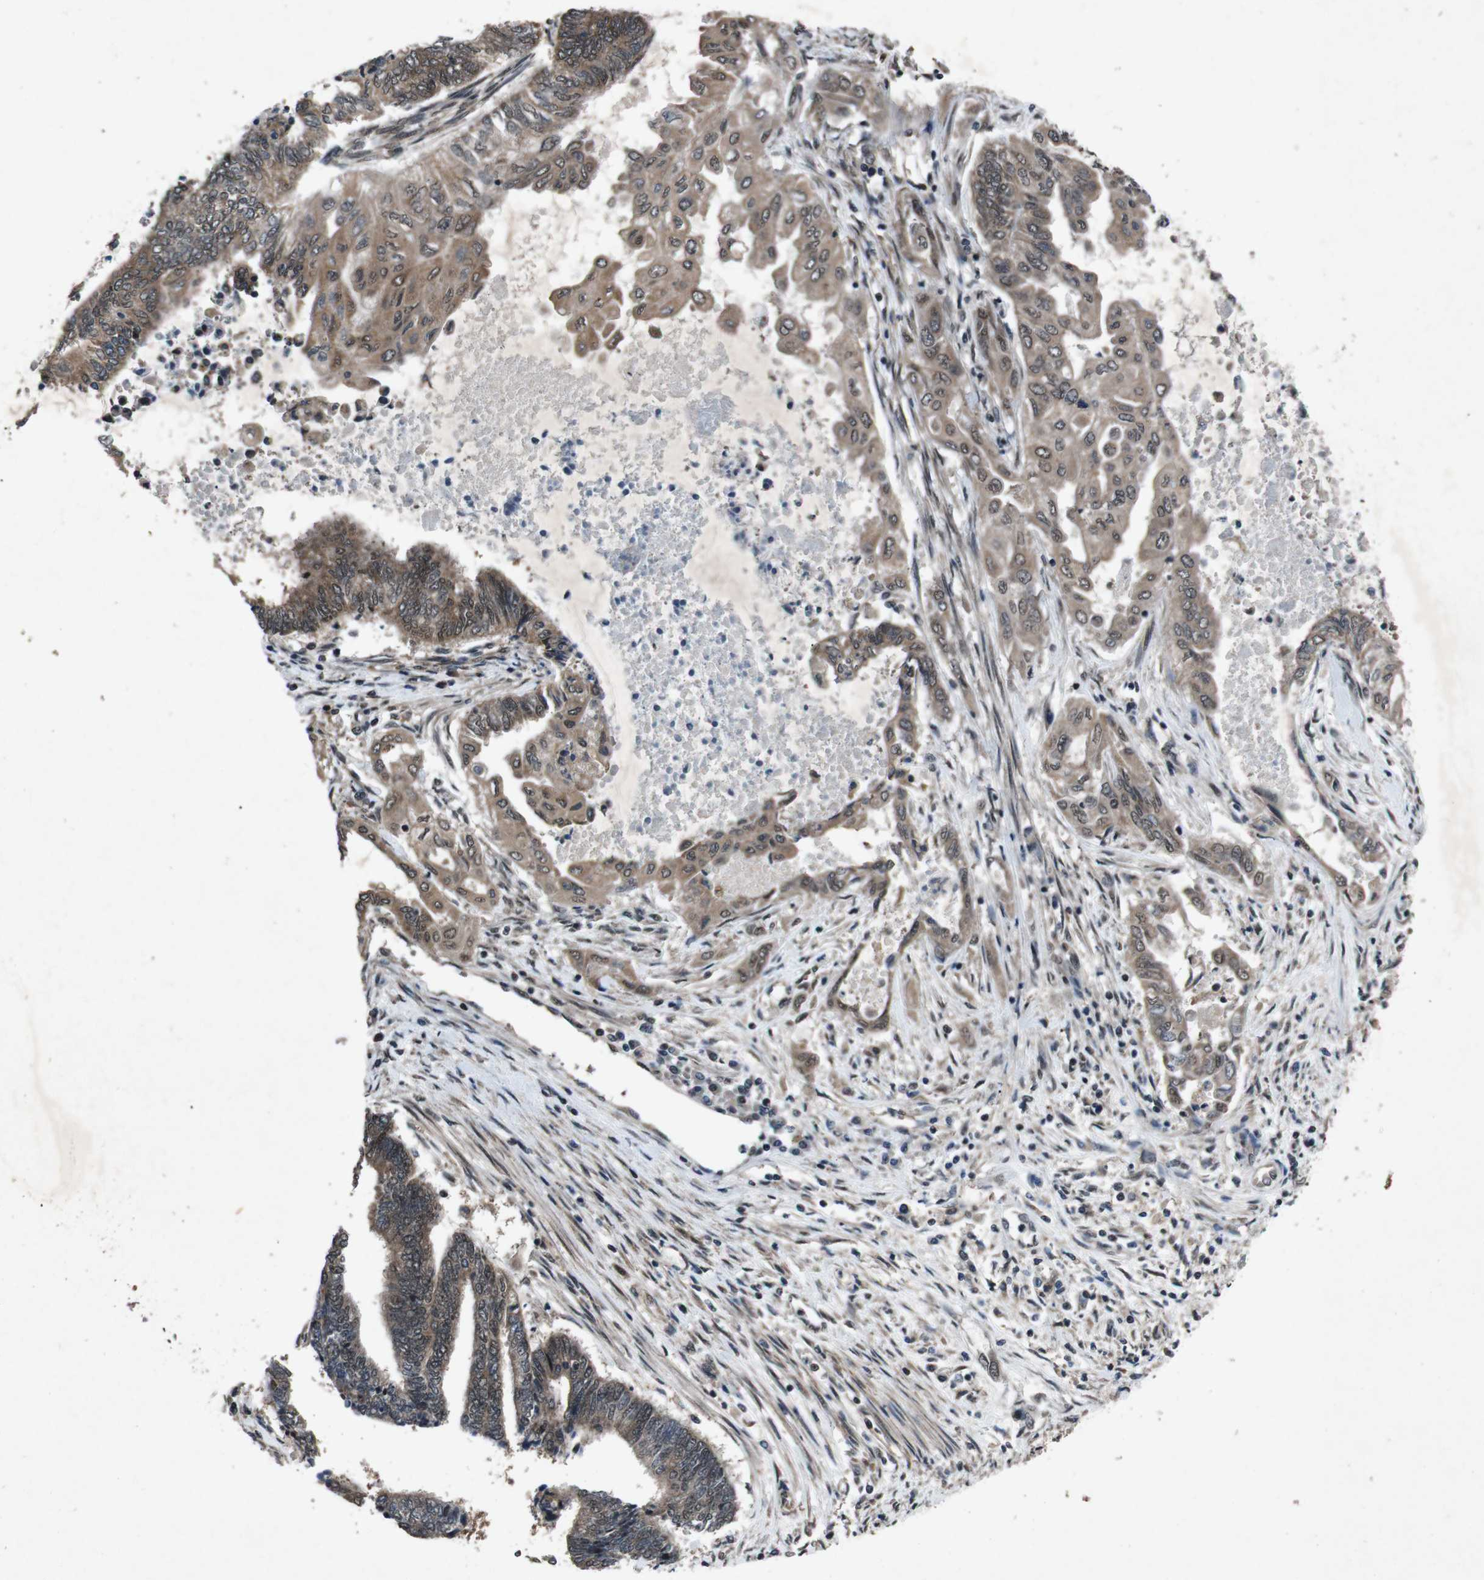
{"staining": {"intensity": "moderate", "quantity": ">75%", "location": "cytoplasmic/membranous"}, "tissue": "endometrial cancer", "cell_type": "Tumor cells", "image_type": "cancer", "snomed": [{"axis": "morphology", "description": "Adenocarcinoma, NOS"}, {"axis": "topography", "description": "Uterus"}, {"axis": "topography", "description": "Endometrium"}], "caption": "Endometrial cancer (adenocarcinoma) stained with a protein marker demonstrates moderate staining in tumor cells.", "gene": "SOCS1", "patient": {"sex": "female", "age": 70}}